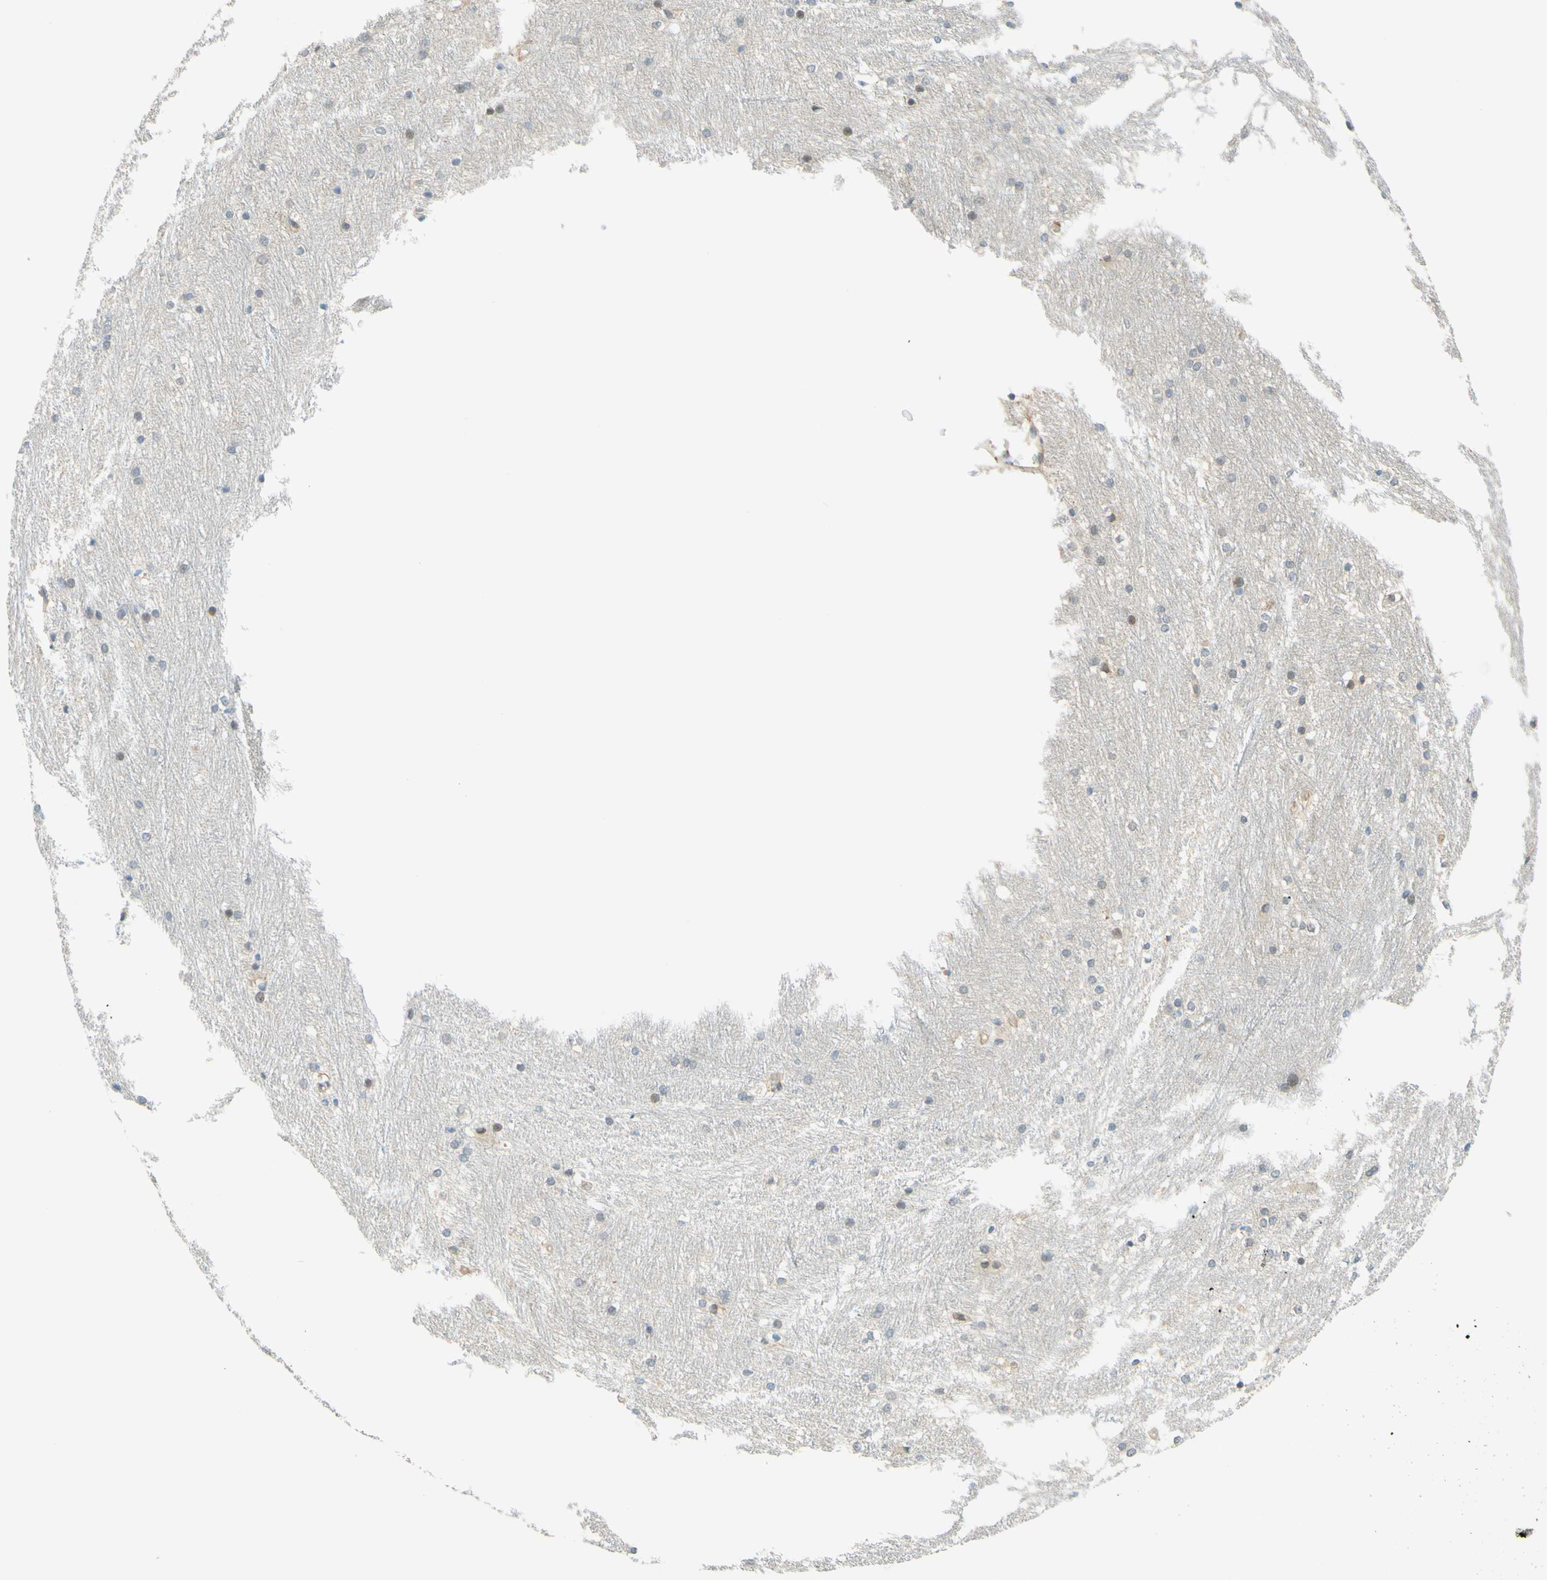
{"staining": {"intensity": "weak", "quantity": "<25%", "location": "nuclear"}, "tissue": "caudate", "cell_type": "Glial cells", "image_type": "normal", "snomed": [{"axis": "morphology", "description": "Normal tissue, NOS"}, {"axis": "topography", "description": "Lateral ventricle wall"}], "caption": "DAB immunohistochemical staining of benign caudate displays no significant expression in glial cells.", "gene": "C2CD2L", "patient": {"sex": "female", "age": 19}}